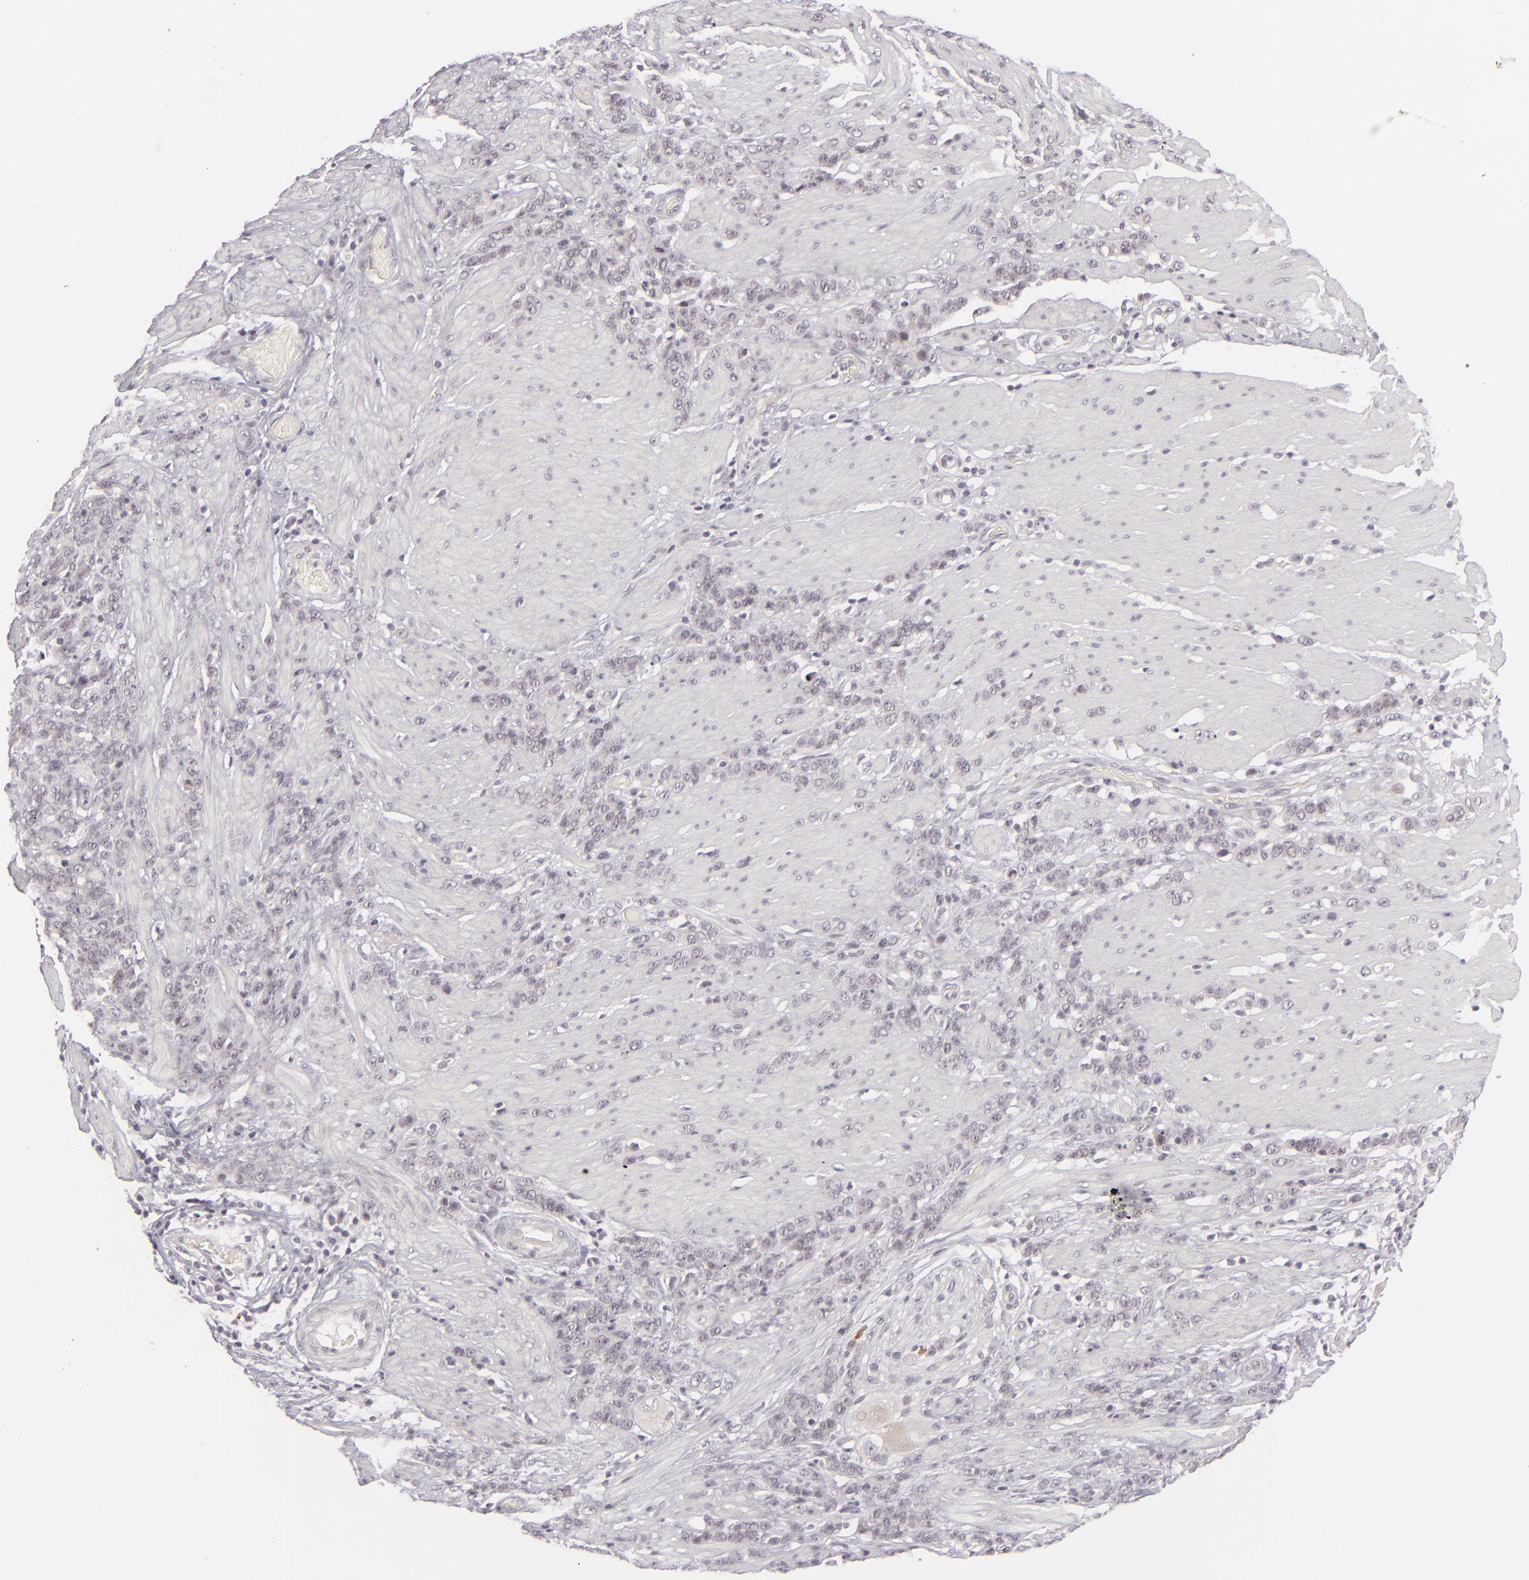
{"staining": {"intensity": "negative", "quantity": "none", "location": "none"}, "tissue": "stomach cancer", "cell_type": "Tumor cells", "image_type": "cancer", "snomed": [{"axis": "morphology", "description": "Adenocarcinoma, NOS"}, {"axis": "topography", "description": "Stomach, lower"}], "caption": "DAB (3,3'-diaminobenzidine) immunohistochemical staining of human adenocarcinoma (stomach) reveals no significant positivity in tumor cells.", "gene": "DLG3", "patient": {"sex": "male", "age": 88}}